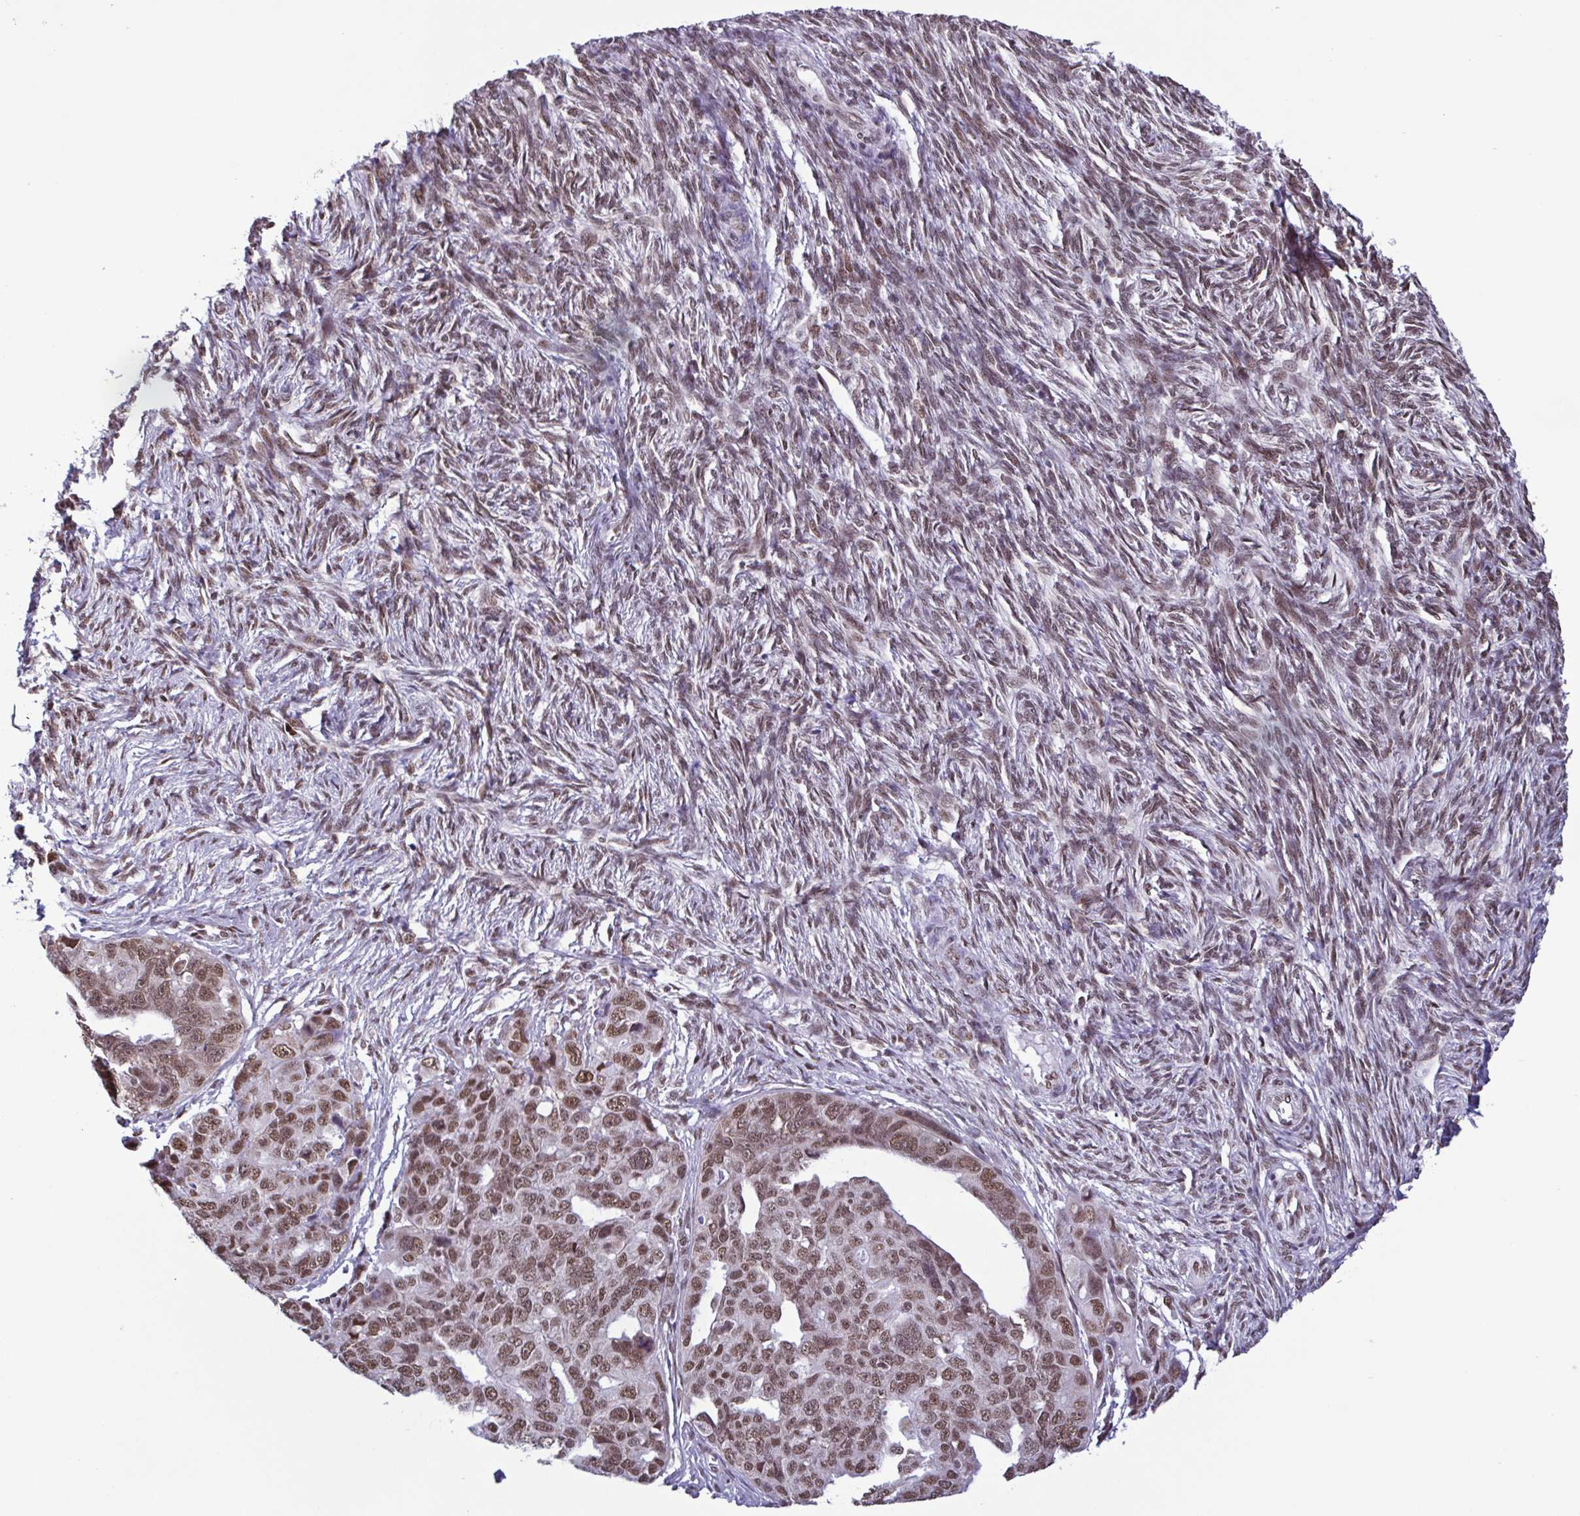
{"staining": {"intensity": "moderate", "quantity": ">75%", "location": "nuclear"}, "tissue": "ovarian cancer", "cell_type": "Tumor cells", "image_type": "cancer", "snomed": [{"axis": "morphology", "description": "Carcinoma, endometroid"}, {"axis": "topography", "description": "Ovary"}], "caption": "High-power microscopy captured an immunohistochemistry histopathology image of ovarian endometroid carcinoma, revealing moderate nuclear expression in approximately >75% of tumor cells. (Stains: DAB (3,3'-diaminobenzidine) in brown, nuclei in blue, Microscopy: brightfield microscopy at high magnification).", "gene": "TIMM21", "patient": {"sex": "female", "age": 70}}